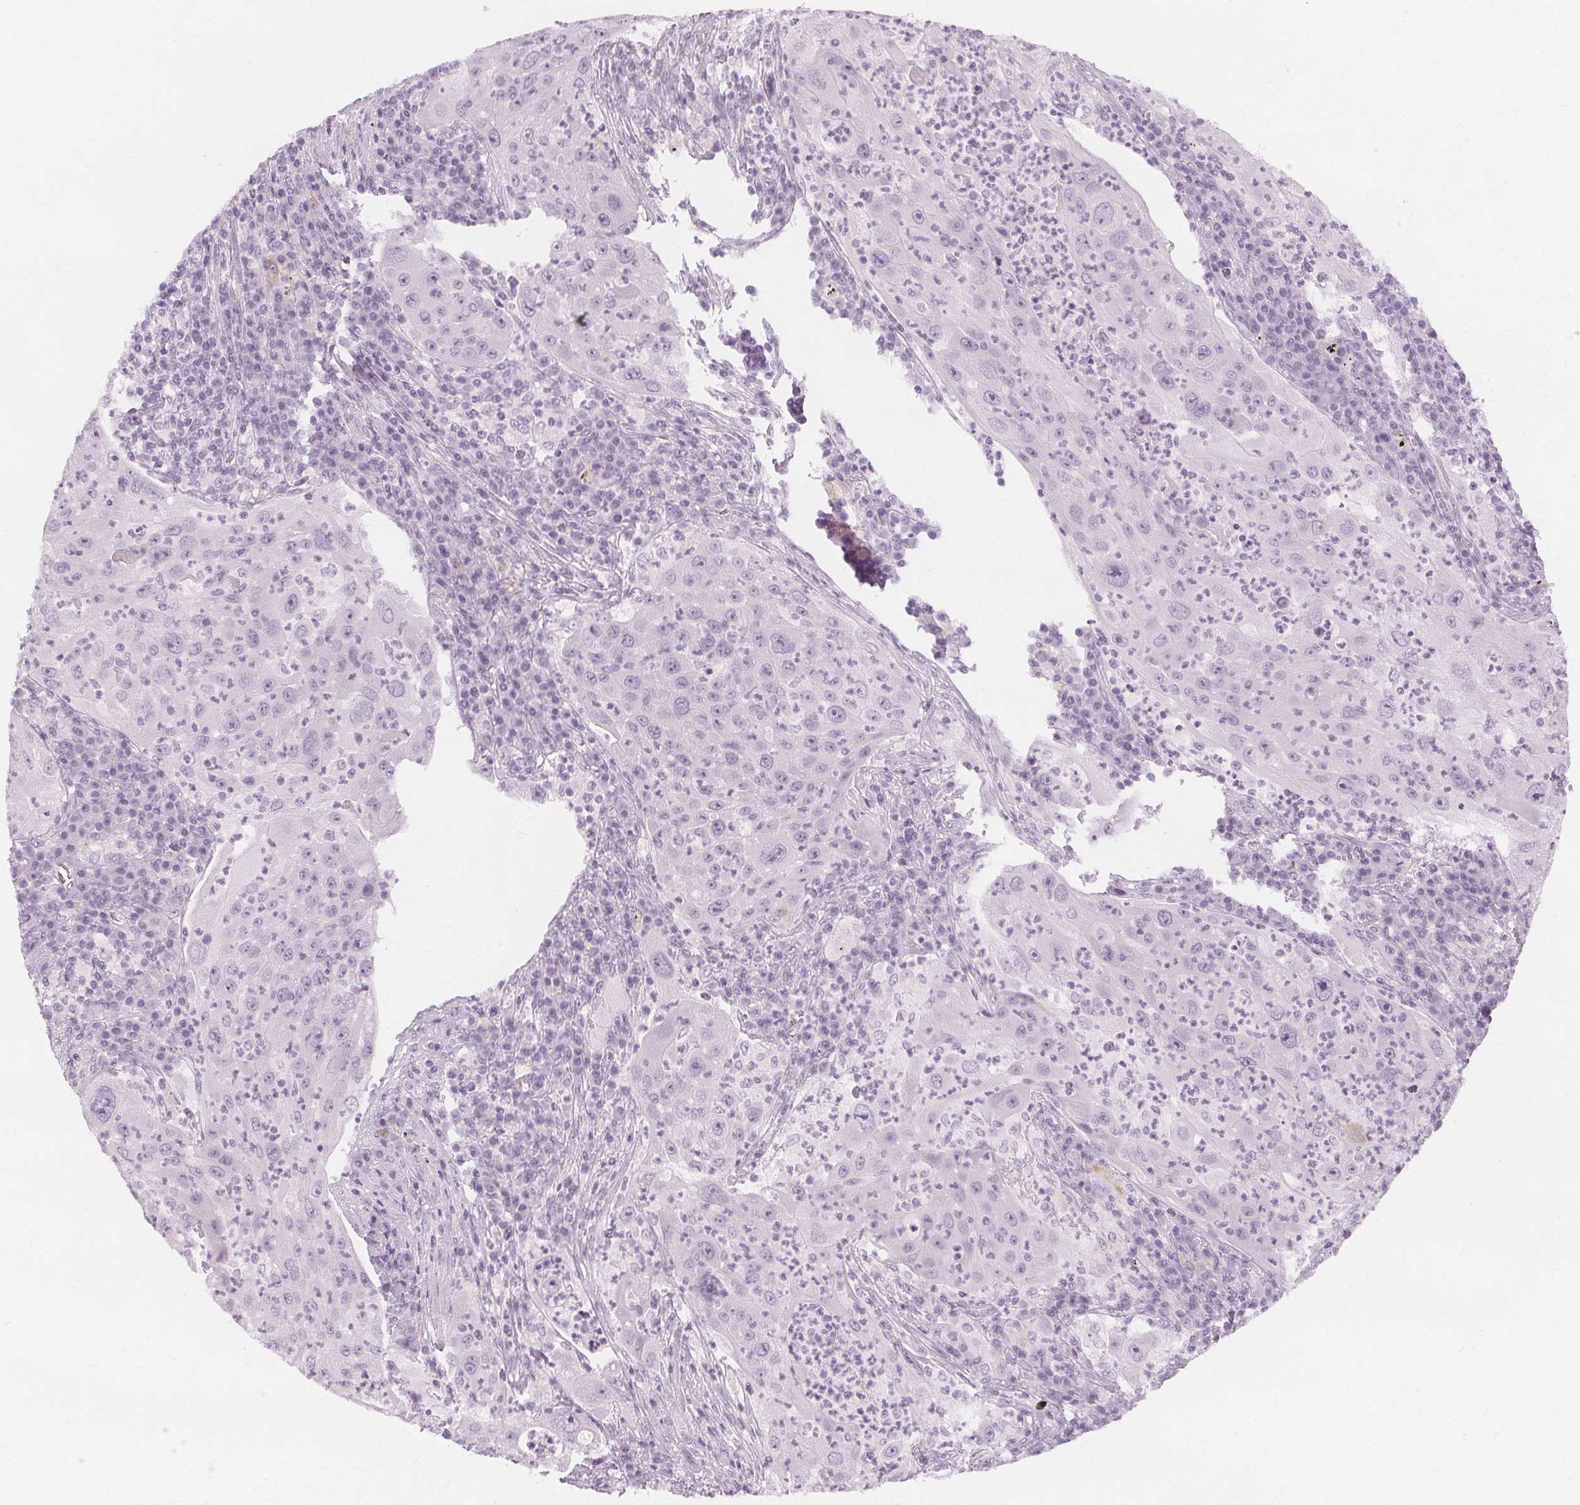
{"staining": {"intensity": "negative", "quantity": "none", "location": "none"}, "tissue": "lung cancer", "cell_type": "Tumor cells", "image_type": "cancer", "snomed": [{"axis": "morphology", "description": "Squamous cell carcinoma, NOS"}, {"axis": "topography", "description": "Lung"}], "caption": "The immunohistochemistry histopathology image has no significant positivity in tumor cells of lung cancer tissue.", "gene": "TFF1", "patient": {"sex": "female", "age": 59}}